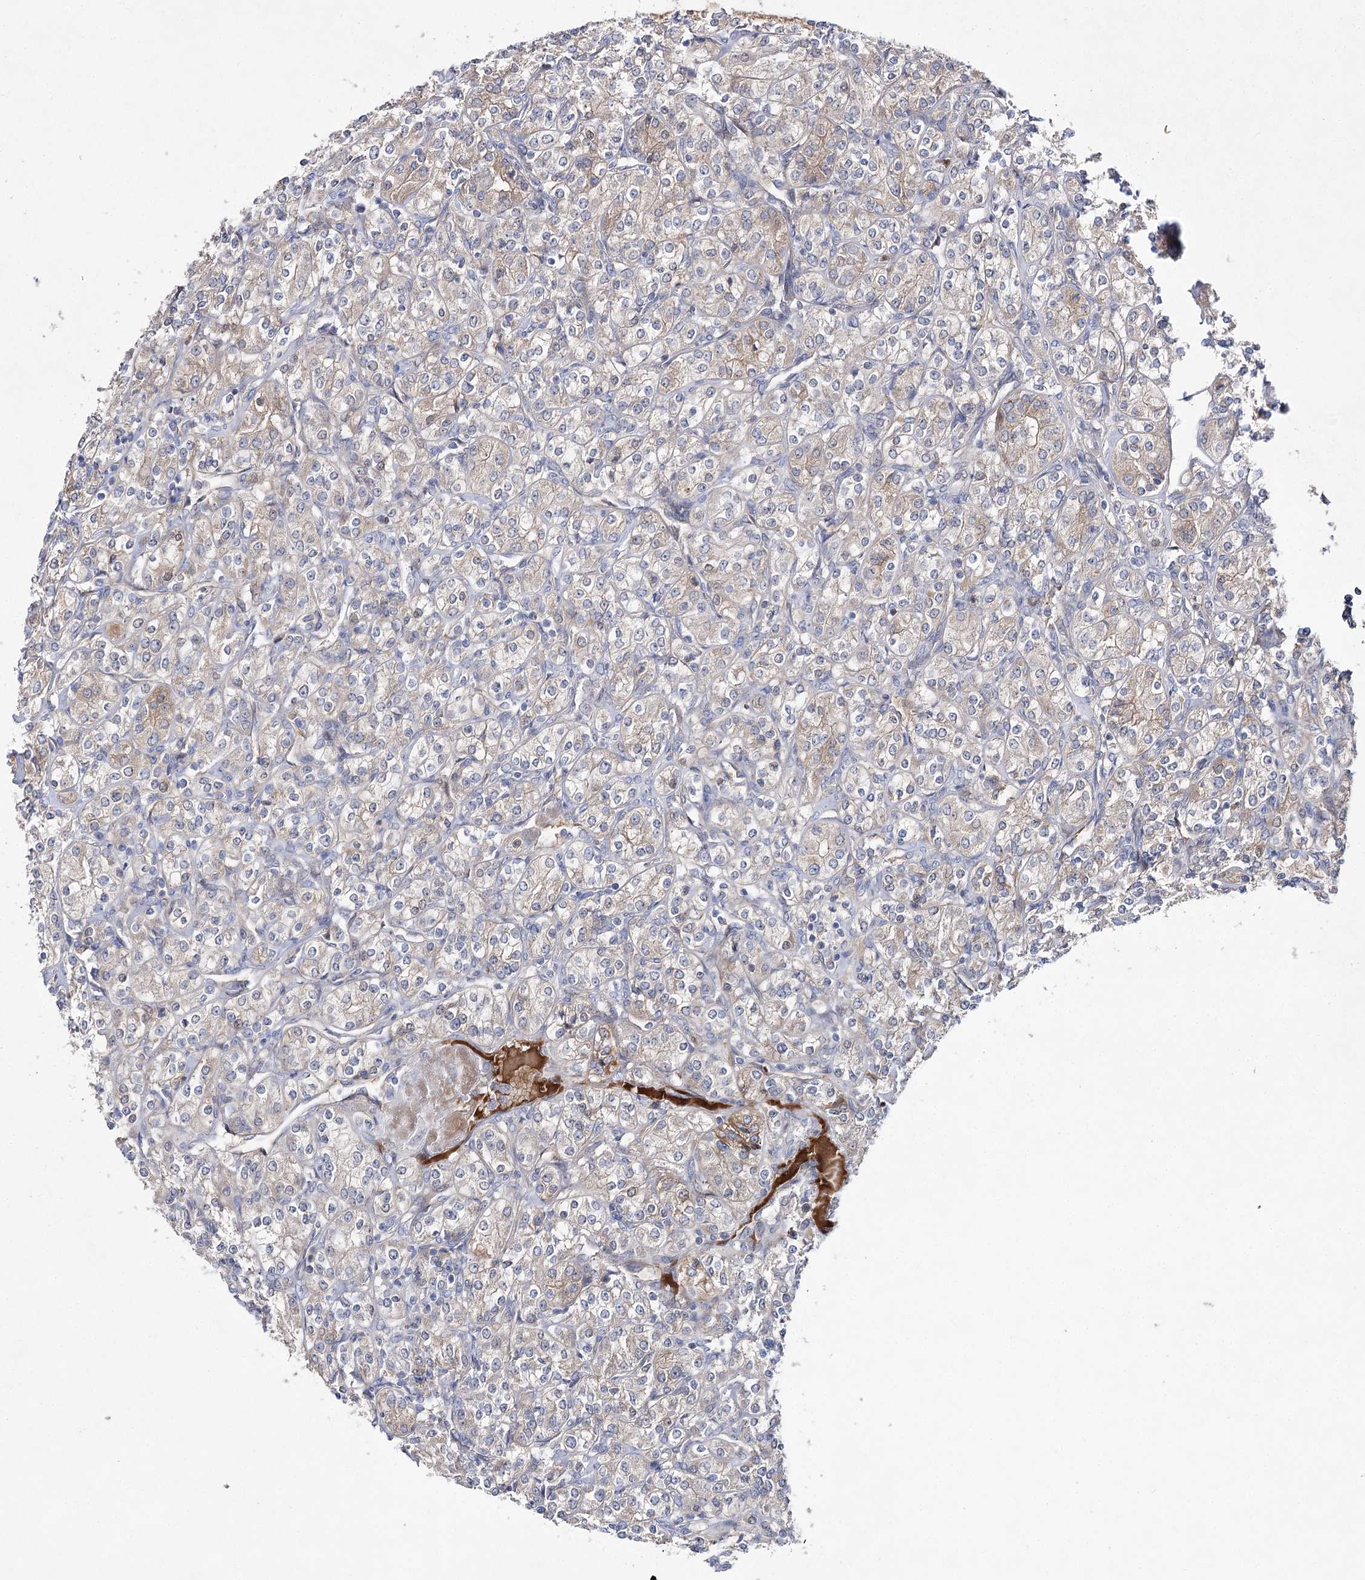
{"staining": {"intensity": "weak", "quantity": "<25%", "location": "cytoplasmic/membranous"}, "tissue": "renal cancer", "cell_type": "Tumor cells", "image_type": "cancer", "snomed": [{"axis": "morphology", "description": "Adenocarcinoma, NOS"}, {"axis": "topography", "description": "Kidney"}], "caption": "Immunohistochemical staining of adenocarcinoma (renal) exhibits no significant positivity in tumor cells.", "gene": "LRRC14B", "patient": {"sex": "male", "age": 77}}